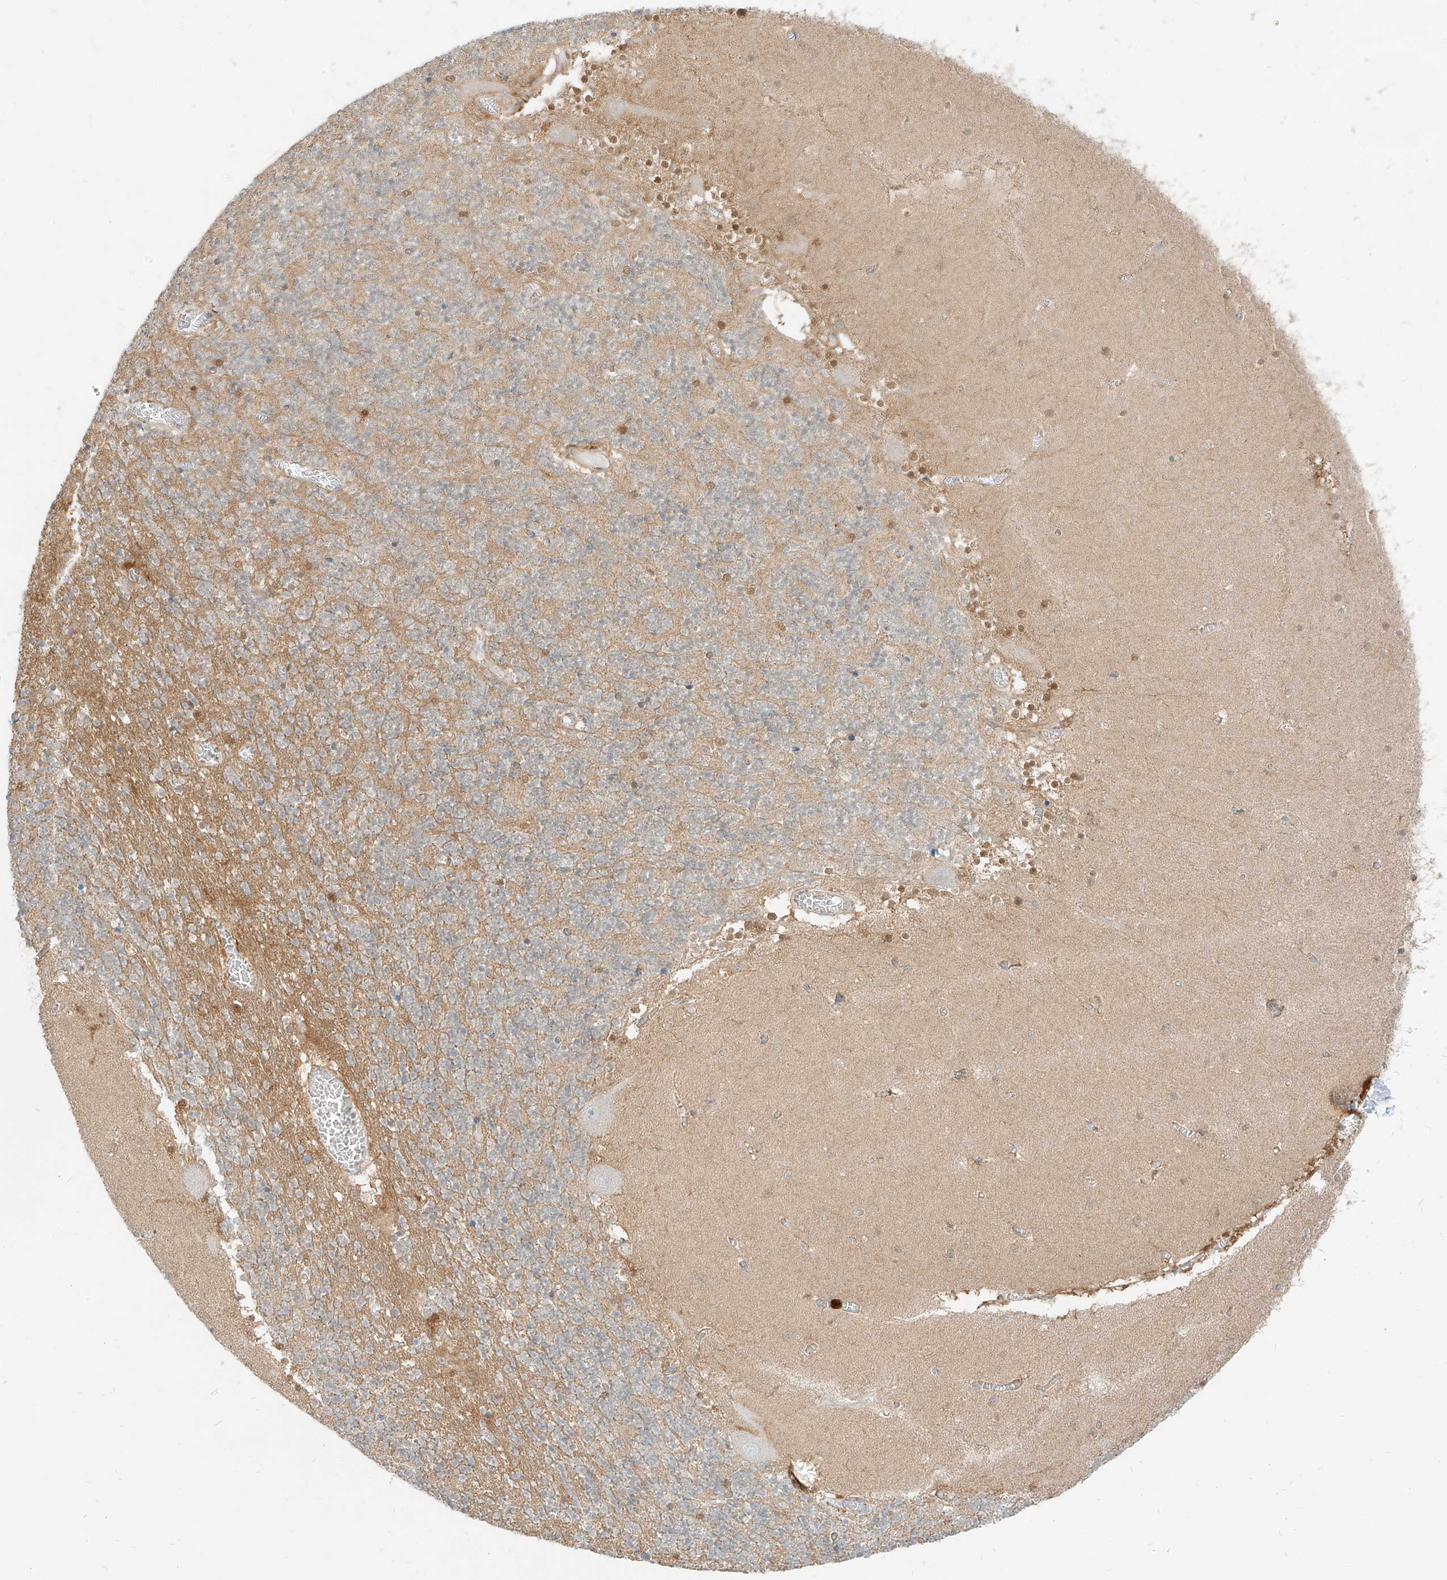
{"staining": {"intensity": "weak", "quantity": "25%-75%", "location": "cytoplasmic/membranous"}, "tissue": "cerebellum", "cell_type": "Cells in granular layer", "image_type": "normal", "snomed": [{"axis": "morphology", "description": "Normal tissue, NOS"}, {"axis": "topography", "description": "Cerebellum"}], "caption": "A brown stain shows weak cytoplasmic/membranous staining of a protein in cells in granular layer of unremarkable human cerebellum.", "gene": "PGD", "patient": {"sex": "female", "age": 28}}